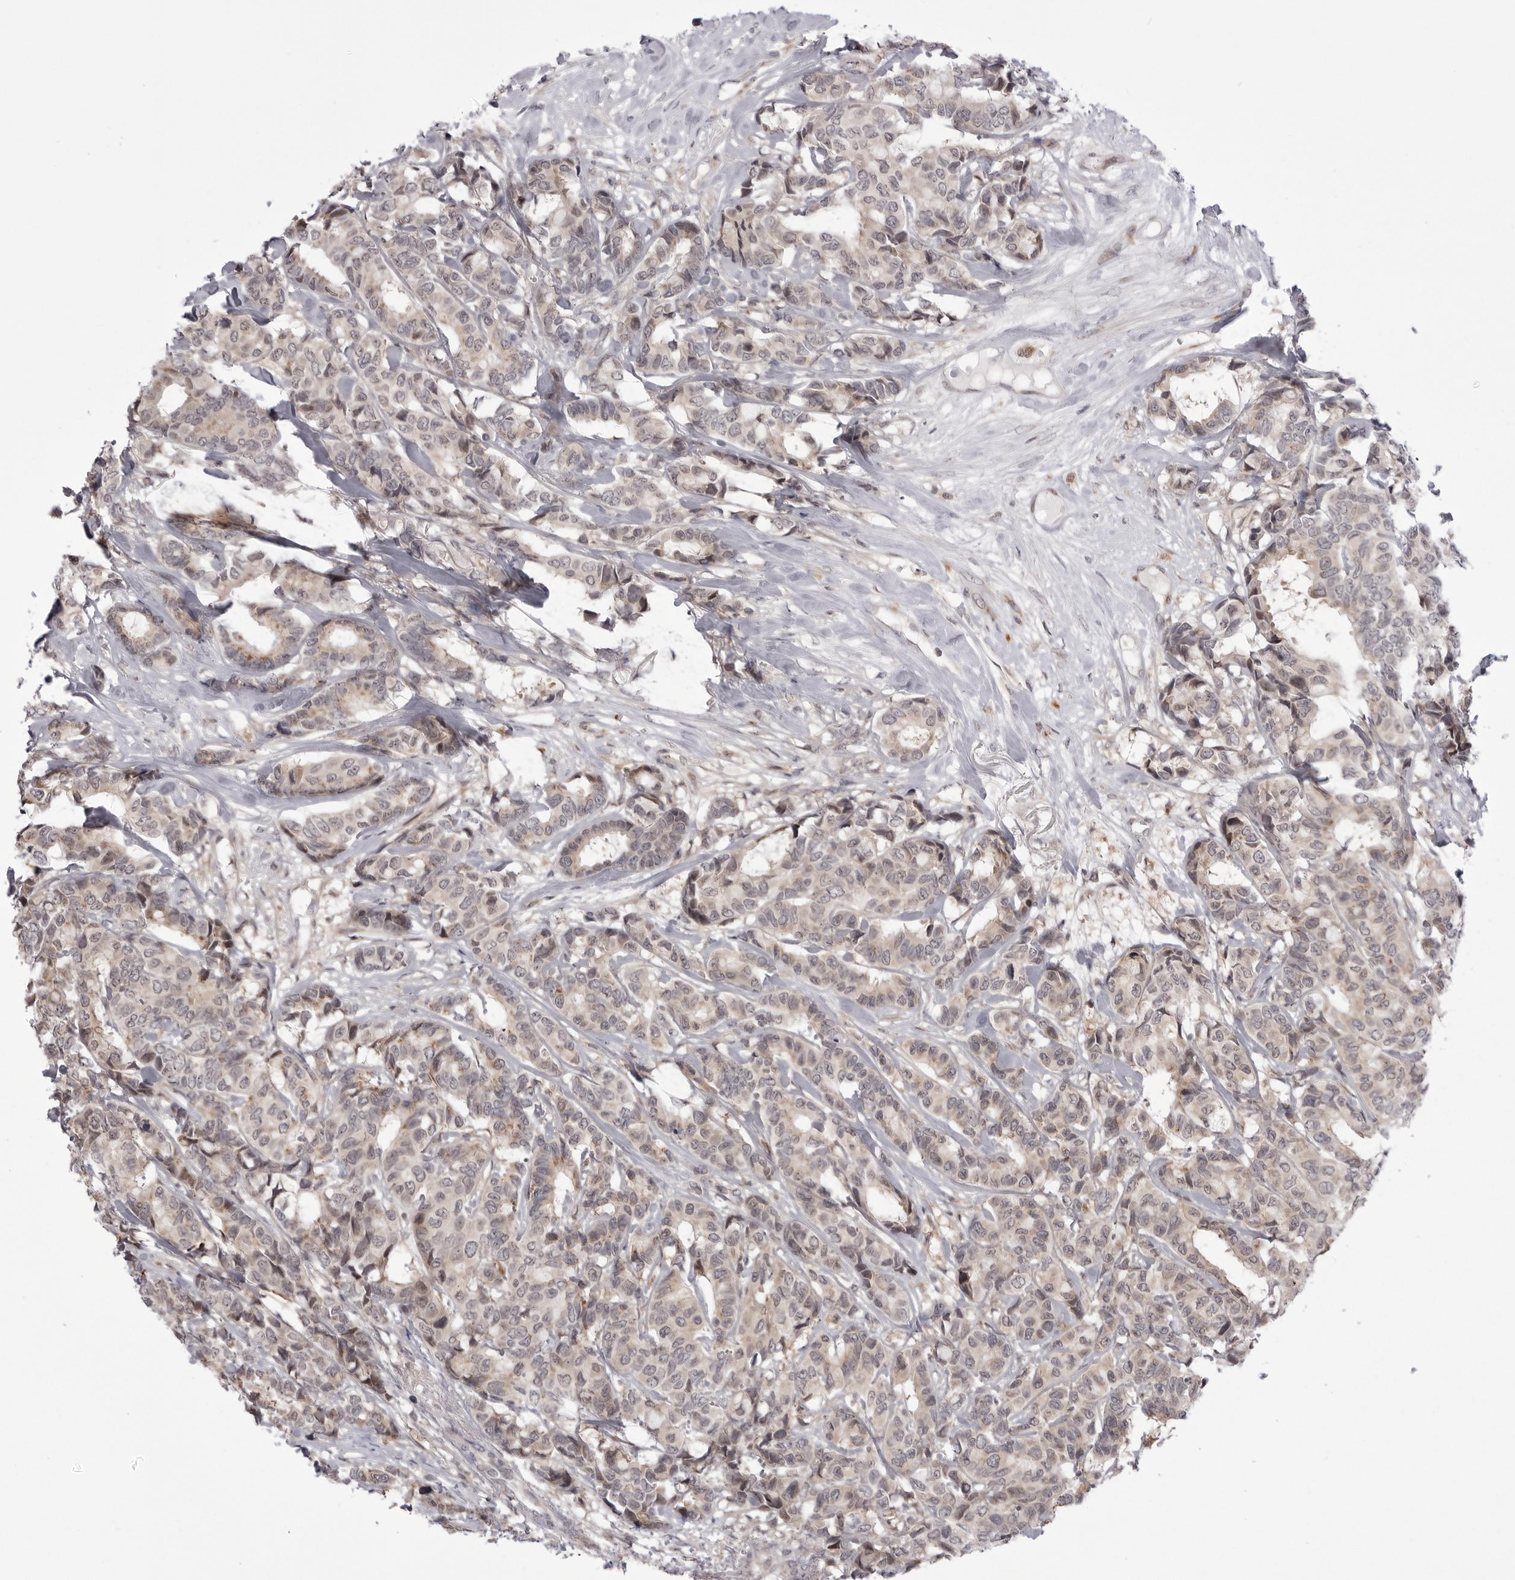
{"staining": {"intensity": "weak", "quantity": "<25%", "location": "cytoplasmic/membranous"}, "tissue": "breast cancer", "cell_type": "Tumor cells", "image_type": "cancer", "snomed": [{"axis": "morphology", "description": "Duct carcinoma"}, {"axis": "topography", "description": "Breast"}], "caption": "Tumor cells show no significant positivity in invasive ductal carcinoma (breast).", "gene": "PTK2B", "patient": {"sex": "female", "age": 87}}